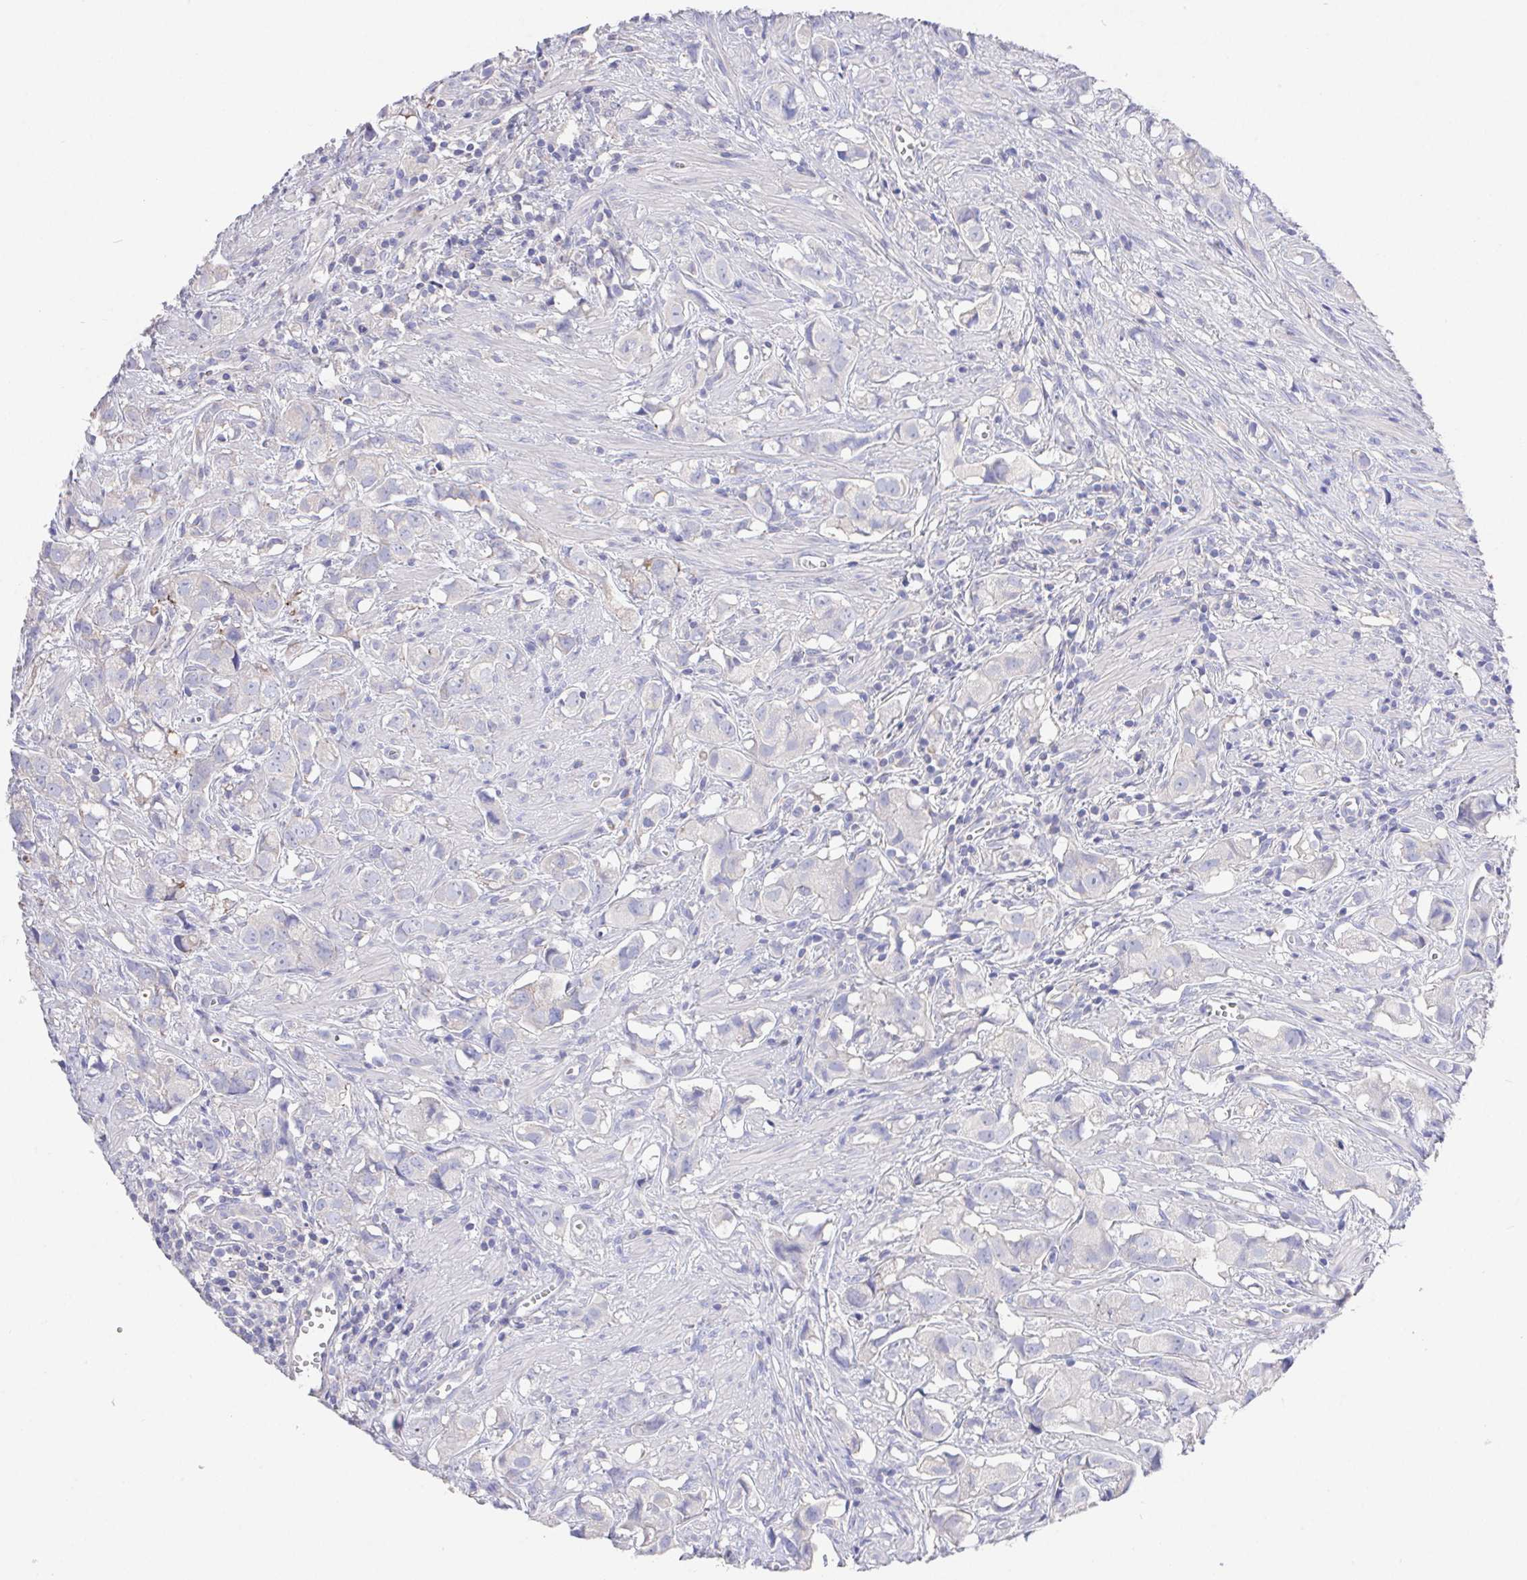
{"staining": {"intensity": "negative", "quantity": "none", "location": "none"}, "tissue": "prostate cancer", "cell_type": "Tumor cells", "image_type": "cancer", "snomed": [{"axis": "morphology", "description": "Adenocarcinoma, High grade"}, {"axis": "topography", "description": "Prostate"}], "caption": "This is a micrograph of immunohistochemistry staining of prostate cancer (high-grade adenocarcinoma), which shows no expression in tumor cells.", "gene": "PRG3", "patient": {"sex": "male", "age": 58}}